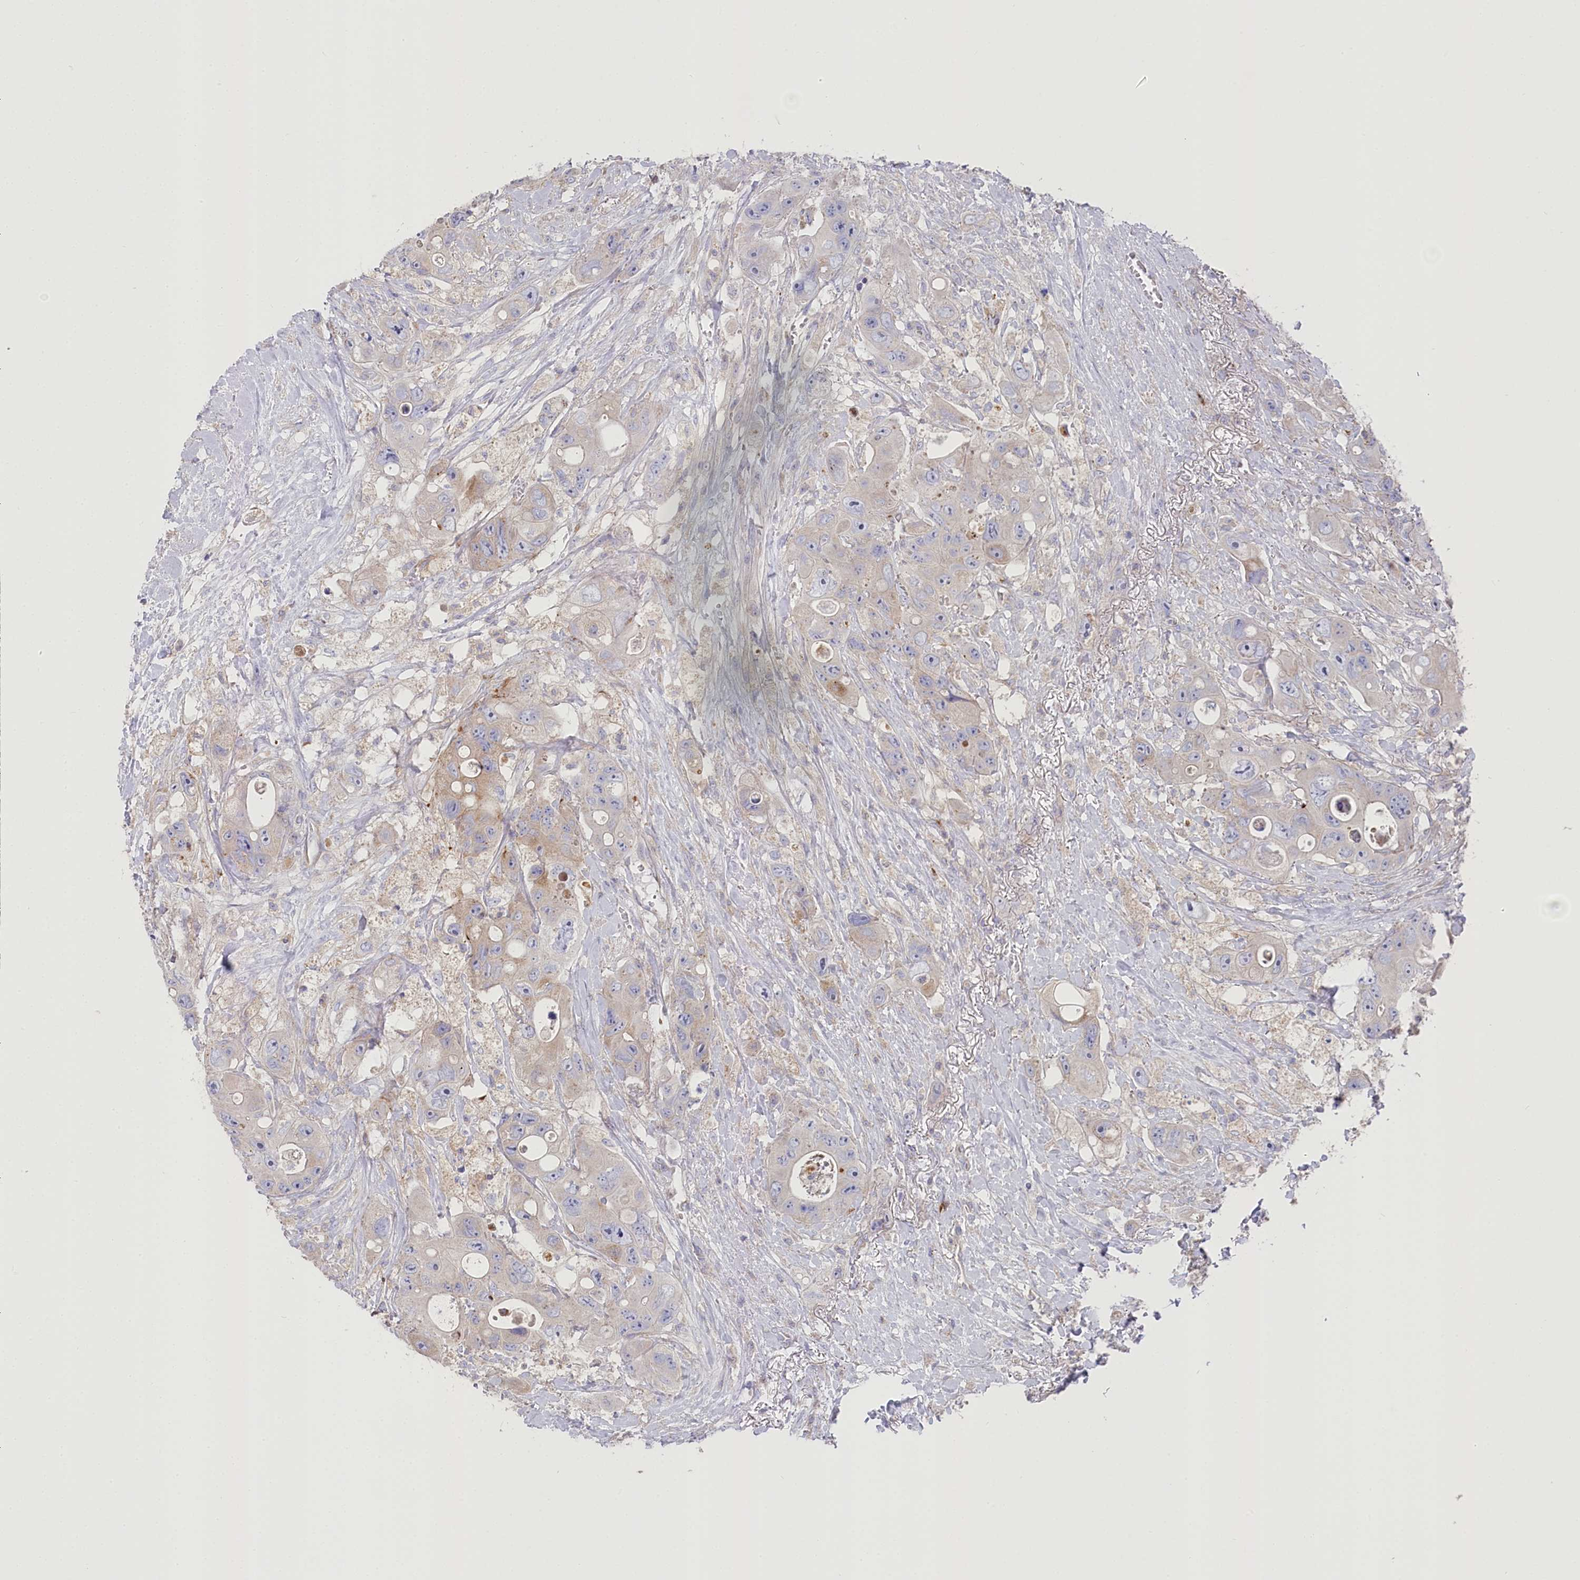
{"staining": {"intensity": "weak", "quantity": "25%-75%", "location": "cytoplasmic/membranous"}, "tissue": "colorectal cancer", "cell_type": "Tumor cells", "image_type": "cancer", "snomed": [{"axis": "morphology", "description": "Adenocarcinoma, NOS"}, {"axis": "topography", "description": "Colon"}], "caption": "Colorectal cancer stained with a brown dye exhibits weak cytoplasmic/membranous positive positivity in about 25%-75% of tumor cells.", "gene": "POGLUT1", "patient": {"sex": "female", "age": 46}}